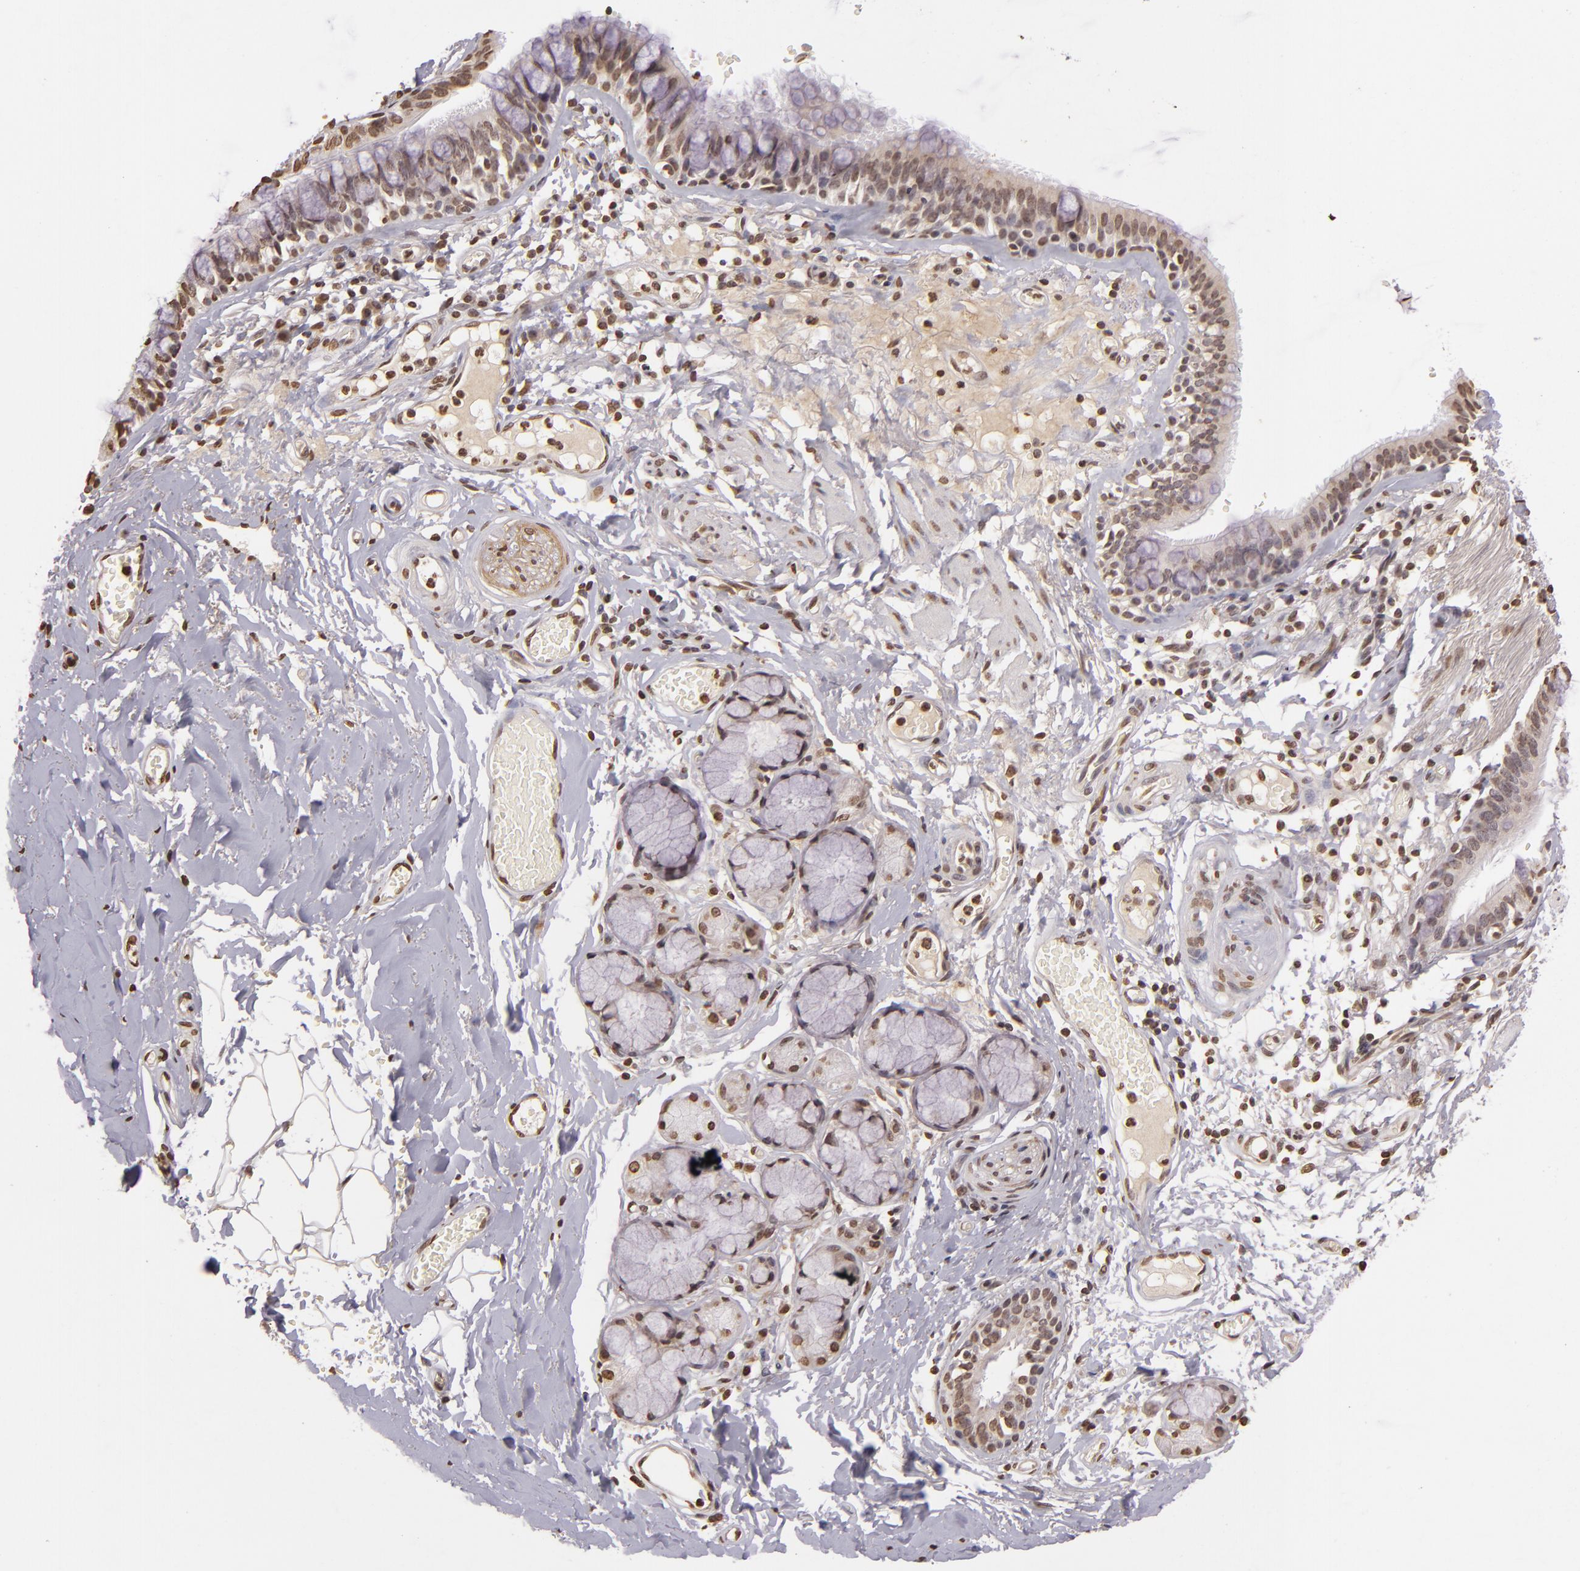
{"staining": {"intensity": "moderate", "quantity": ">75%", "location": "nuclear"}, "tissue": "bronchus", "cell_type": "Respiratory epithelial cells", "image_type": "normal", "snomed": [{"axis": "morphology", "description": "Normal tissue, NOS"}, {"axis": "topography", "description": "Bronchus"}, {"axis": "topography", "description": "Lung"}], "caption": "A photomicrograph showing moderate nuclear staining in about >75% of respiratory epithelial cells in benign bronchus, as visualized by brown immunohistochemical staining.", "gene": "THRB", "patient": {"sex": "female", "age": 56}}